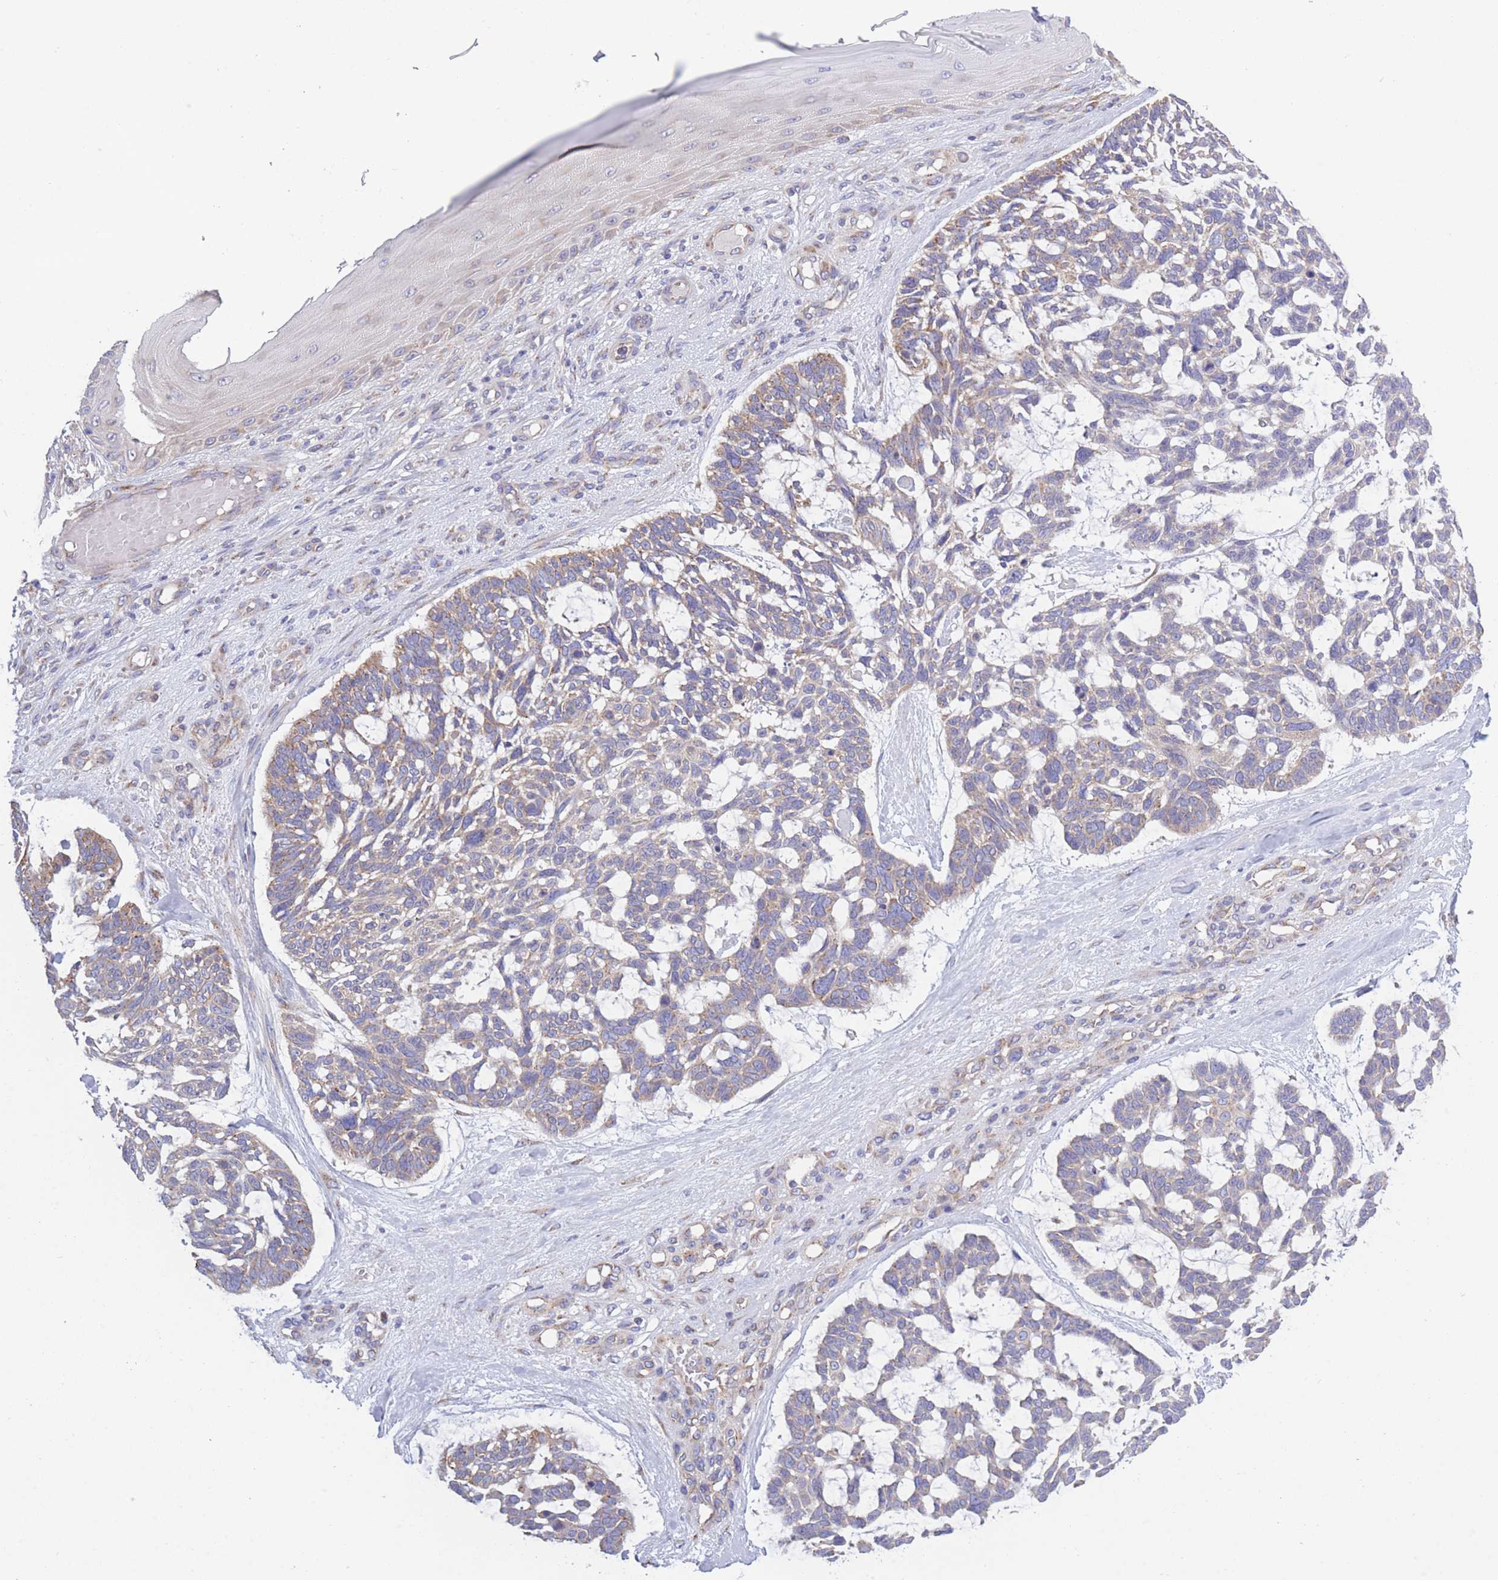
{"staining": {"intensity": "weak", "quantity": "25%-75%", "location": "cytoplasmic/membranous"}, "tissue": "skin cancer", "cell_type": "Tumor cells", "image_type": "cancer", "snomed": [{"axis": "morphology", "description": "Basal cell carcinoma"}, {"axis": "topography", "description": "Skin"}], "caption": "Human skin basal cell carcinoma stained for a protein (brown) demonstrates weak cytoplasmic/membranous positive staining in approximately 25%-75% of tumor cells.", "gene": "COPG2", "patient": {"sex": "male", "age": 88}}